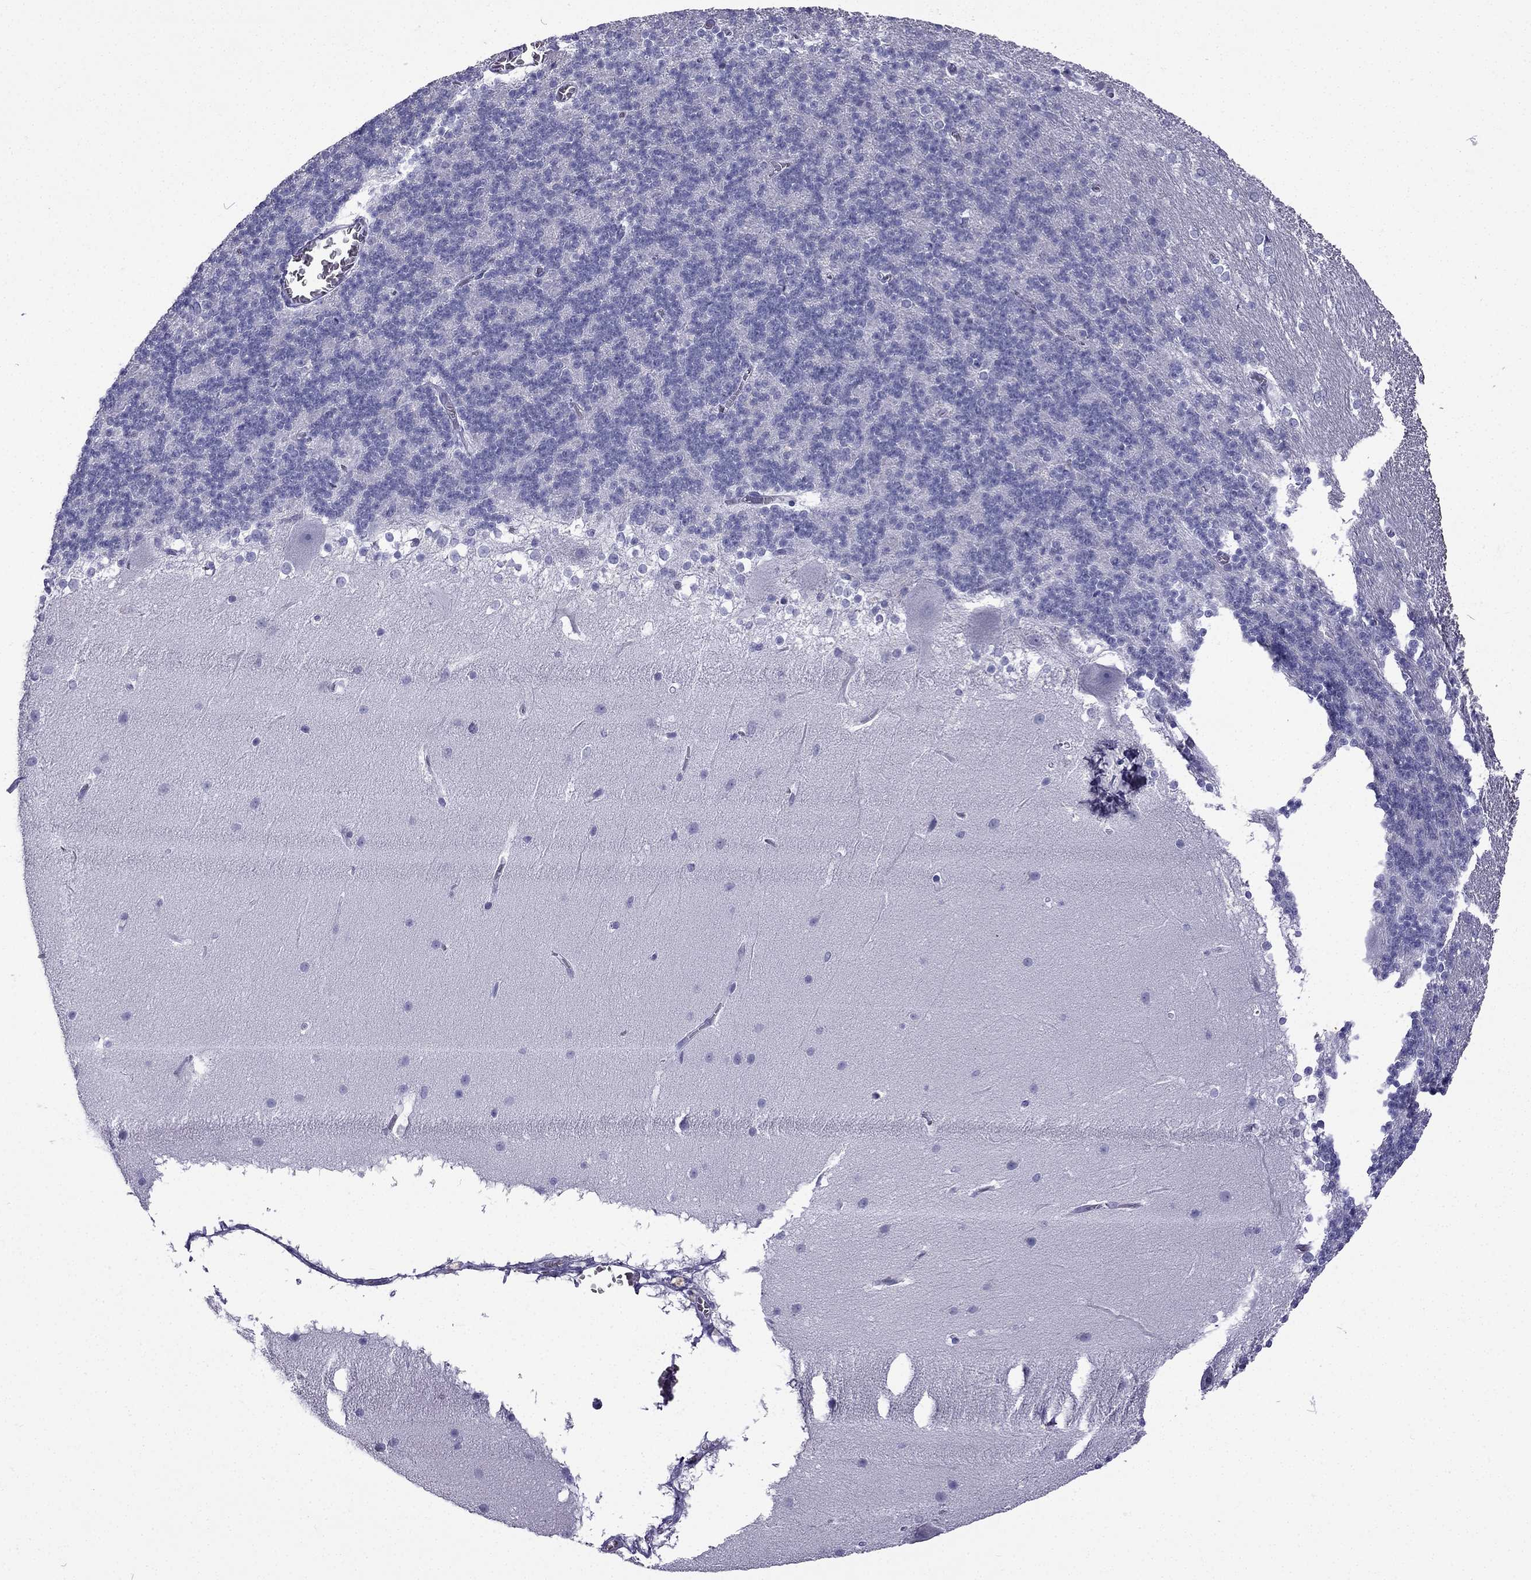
{"staining": {"intensity": "negative", "quantity": "none", "location": "none"}, "tissue": "cerebellum", "cell_type": "Cells in granular layer", "image_type": "normal", "snomed": [{"axis": "morphology", "description": "Normal tissue, NOS"}, {"axis": "topography", "description": "Cerebellum"}], "caption": "Immunohistochemistry of benign human cerebellum shows no staining in cells in granular layer.", "gene": "GJA8", "patient": {"sex": "female", "age": 19}}